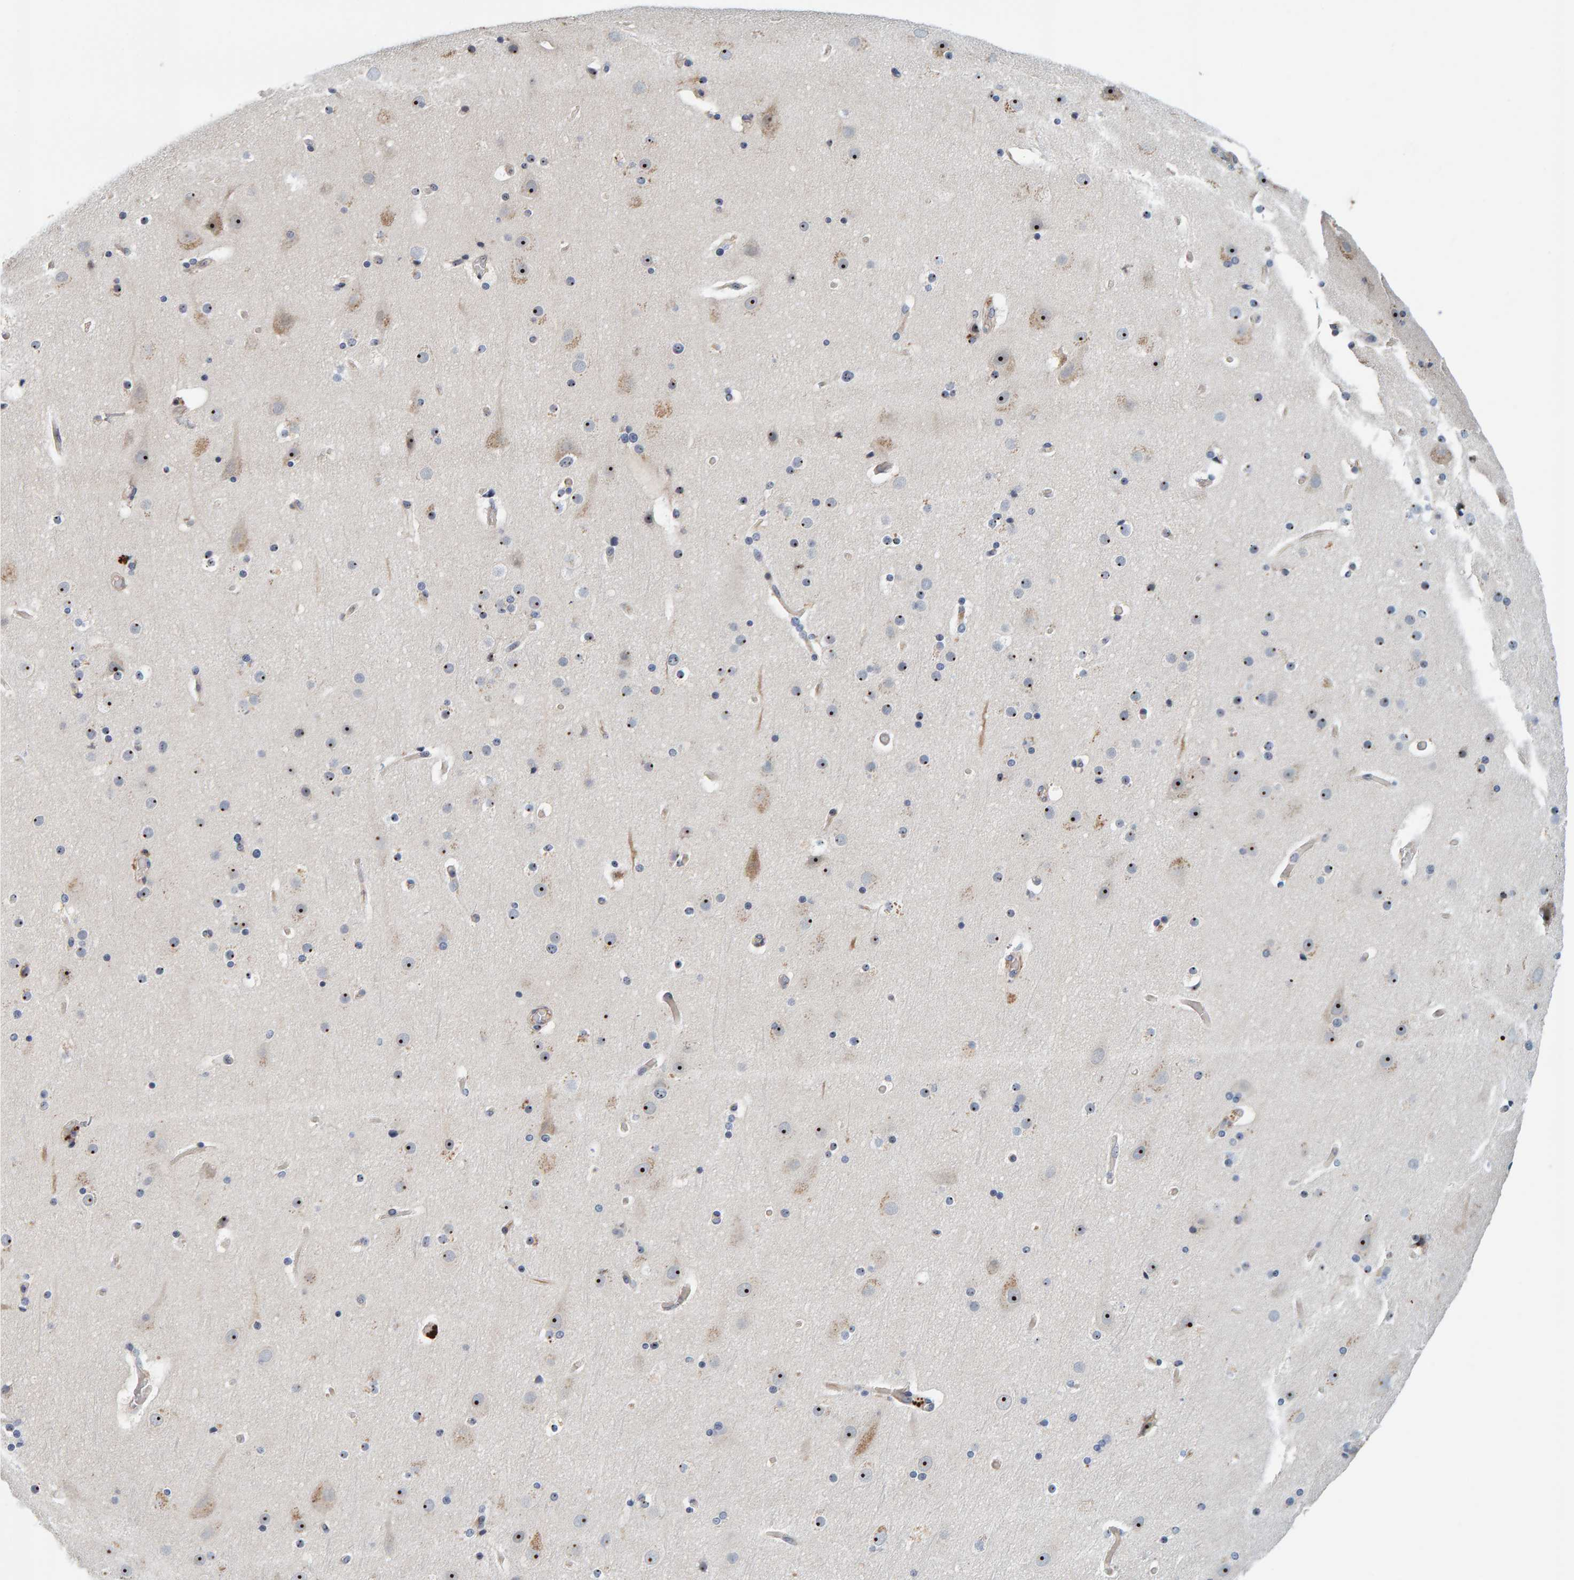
{"staining": {"intensity": "moderate", "quantity": "25%-75%", "location": "nuclear"}, "tissue": "cerebral cortex", "cell_type": "Endothelial cells", "image_type": "normal", "snomed": [{"axis": "morphology", "description": "Normal tissue, NOS"}, {"axis": "topography", "description": "Cerebral cortex"}], "caption": "Immunohistochemistry of unremarkable human cerebral cortex exhibits medium levels of moderate nuclear positivity in about 25%-75% of endothelial cells.", "gene": "NOL11", "patient": {"sex": "male", "age": 57}}